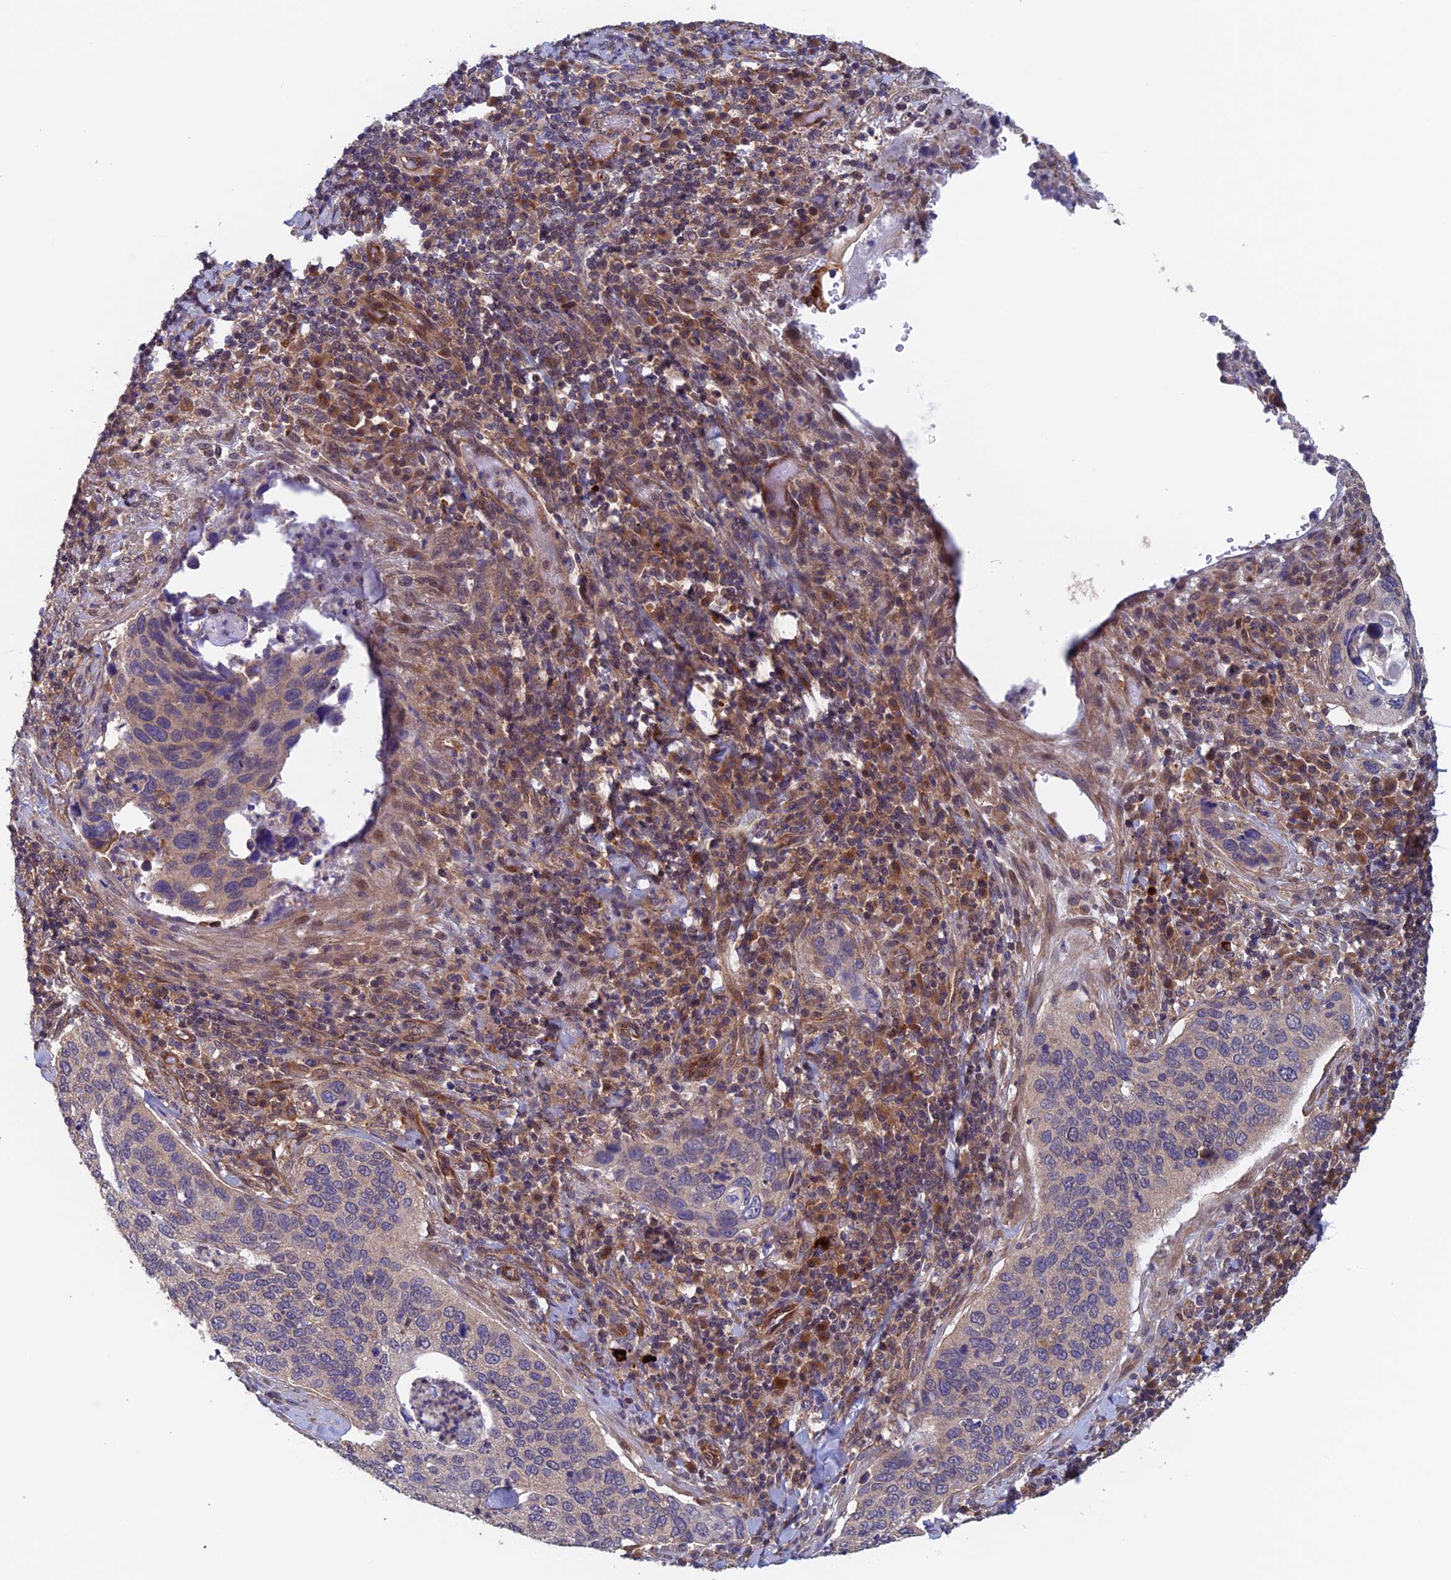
{"staining": {"intensity": "weak", "quantity": "<25%", "location": "cytoplasmic/membranous"}, "tissue": "cervical cancer", "cell_type": "Tumor cells", "image_type": "cancer", "snomed": [{"axis": "morphology", "description": "Squamous cell carcinoma, NOS"}, {"axis": "topography", "description": "Cervix"}], "caption": "Immunohistochemistry (IHC) of cervical squamous cell carcinoma exhibits no expression in tumor cells. (DAB immunohistochemistry visualized using brightfield microscopy, high magnification).", "gene": "NUDT16L1", "patient": {"sex": "female", "age": 53}}